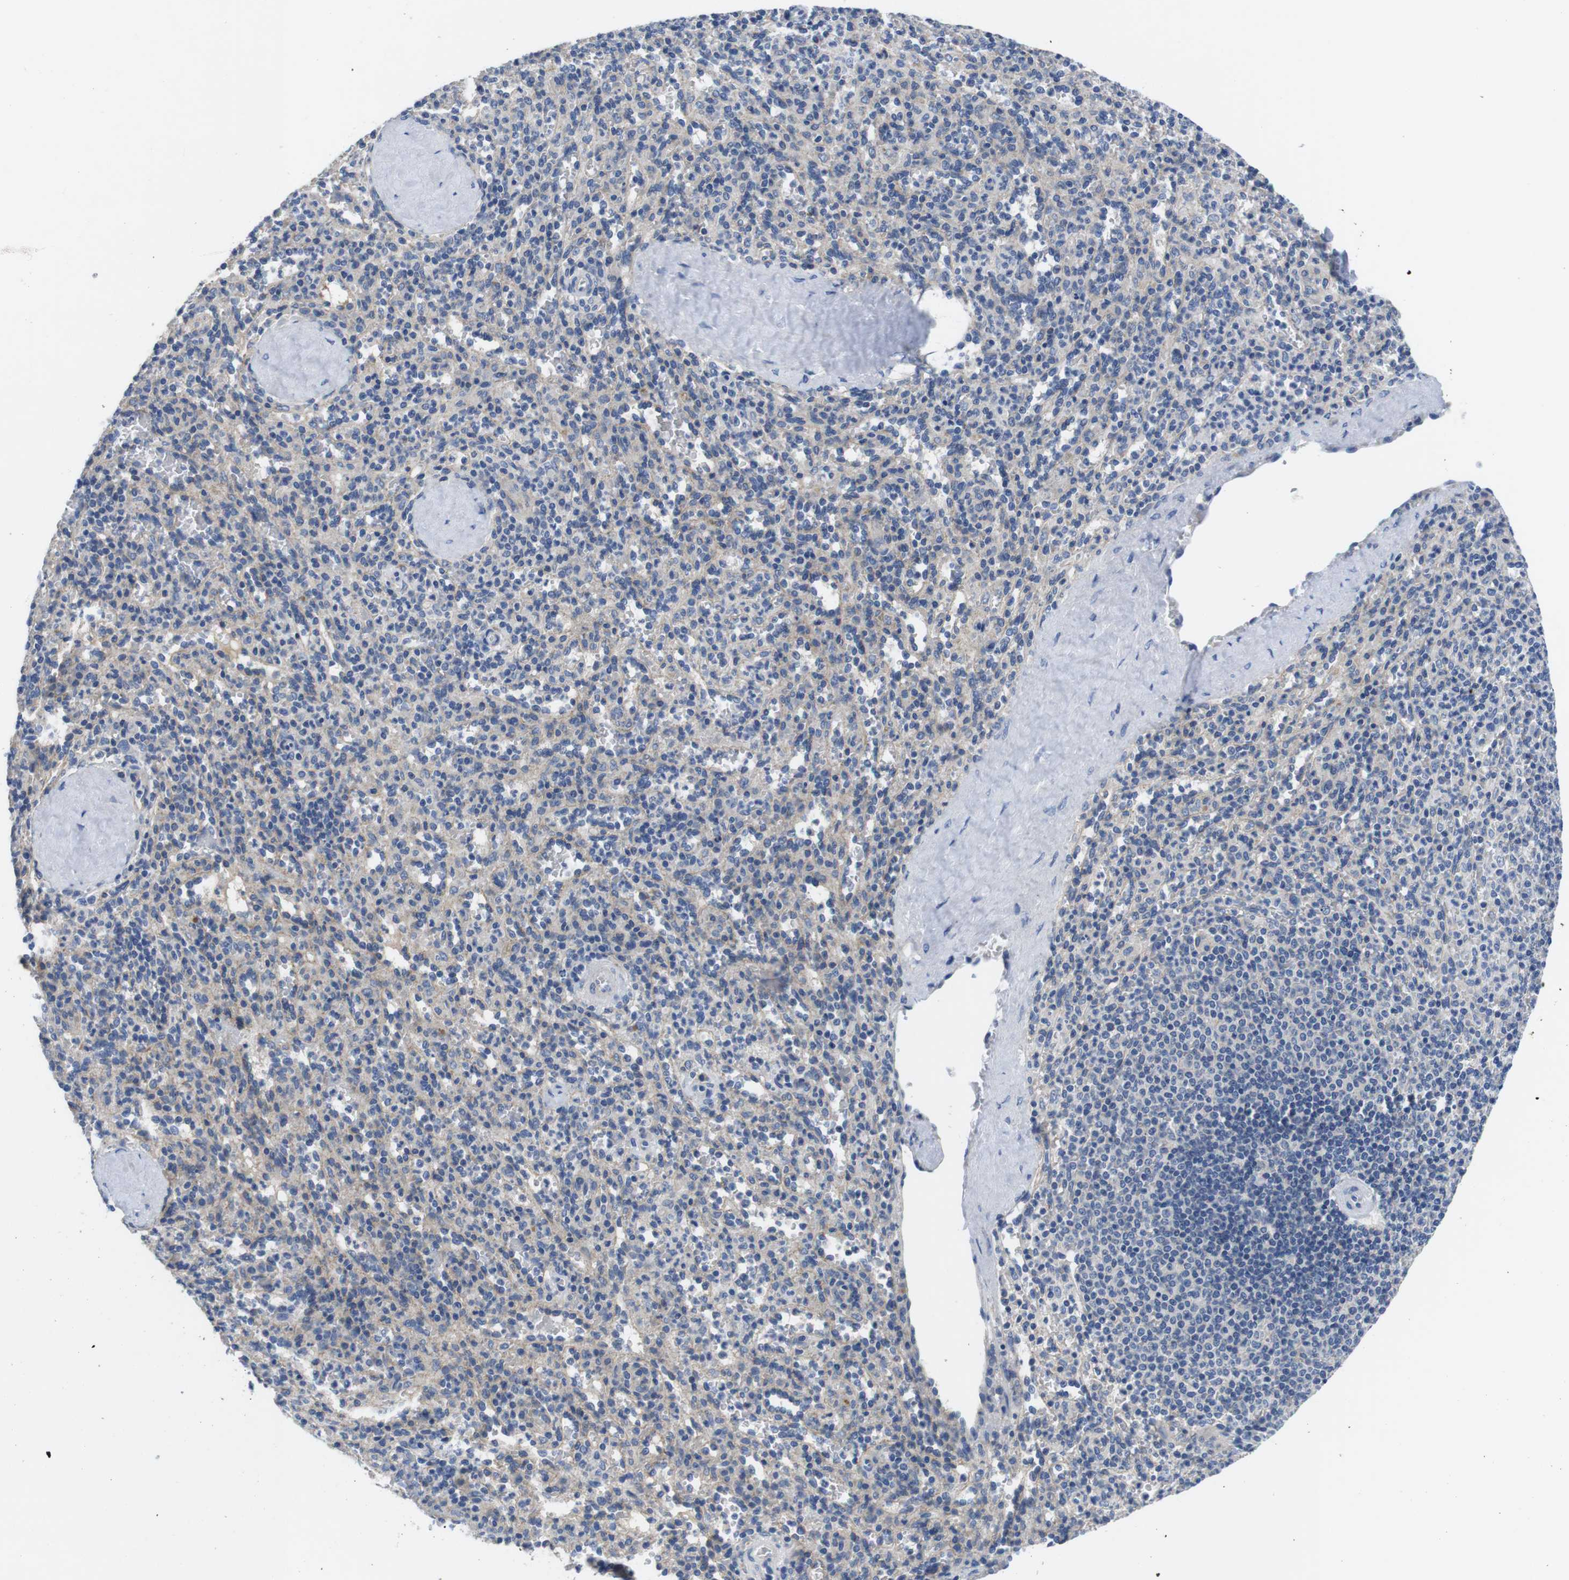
{"staining": {"intensity": "weak", "quantity": "<25%", "location": "cytoplasmic/membranous"}, "tissue": "spleen", "cell_type": "Cells in red pulp", "image_type": "normal", "snomed": [{"axis": "morphology", "description": "Normal tissue, NOS"}, {"axis": "topography", "description": "Spleen"}], "caption": "An IHC micrograph of benign spleen is shown. There is no staining in cells in red pulp of spleen. (DAB (3,3'-diaminobenzidine) immunohistochemistry (IHC) visualized using brightfield microscopy, high magnification).", "gene": "SCRIB", "patient": {"sex": "male", "age": 36}}